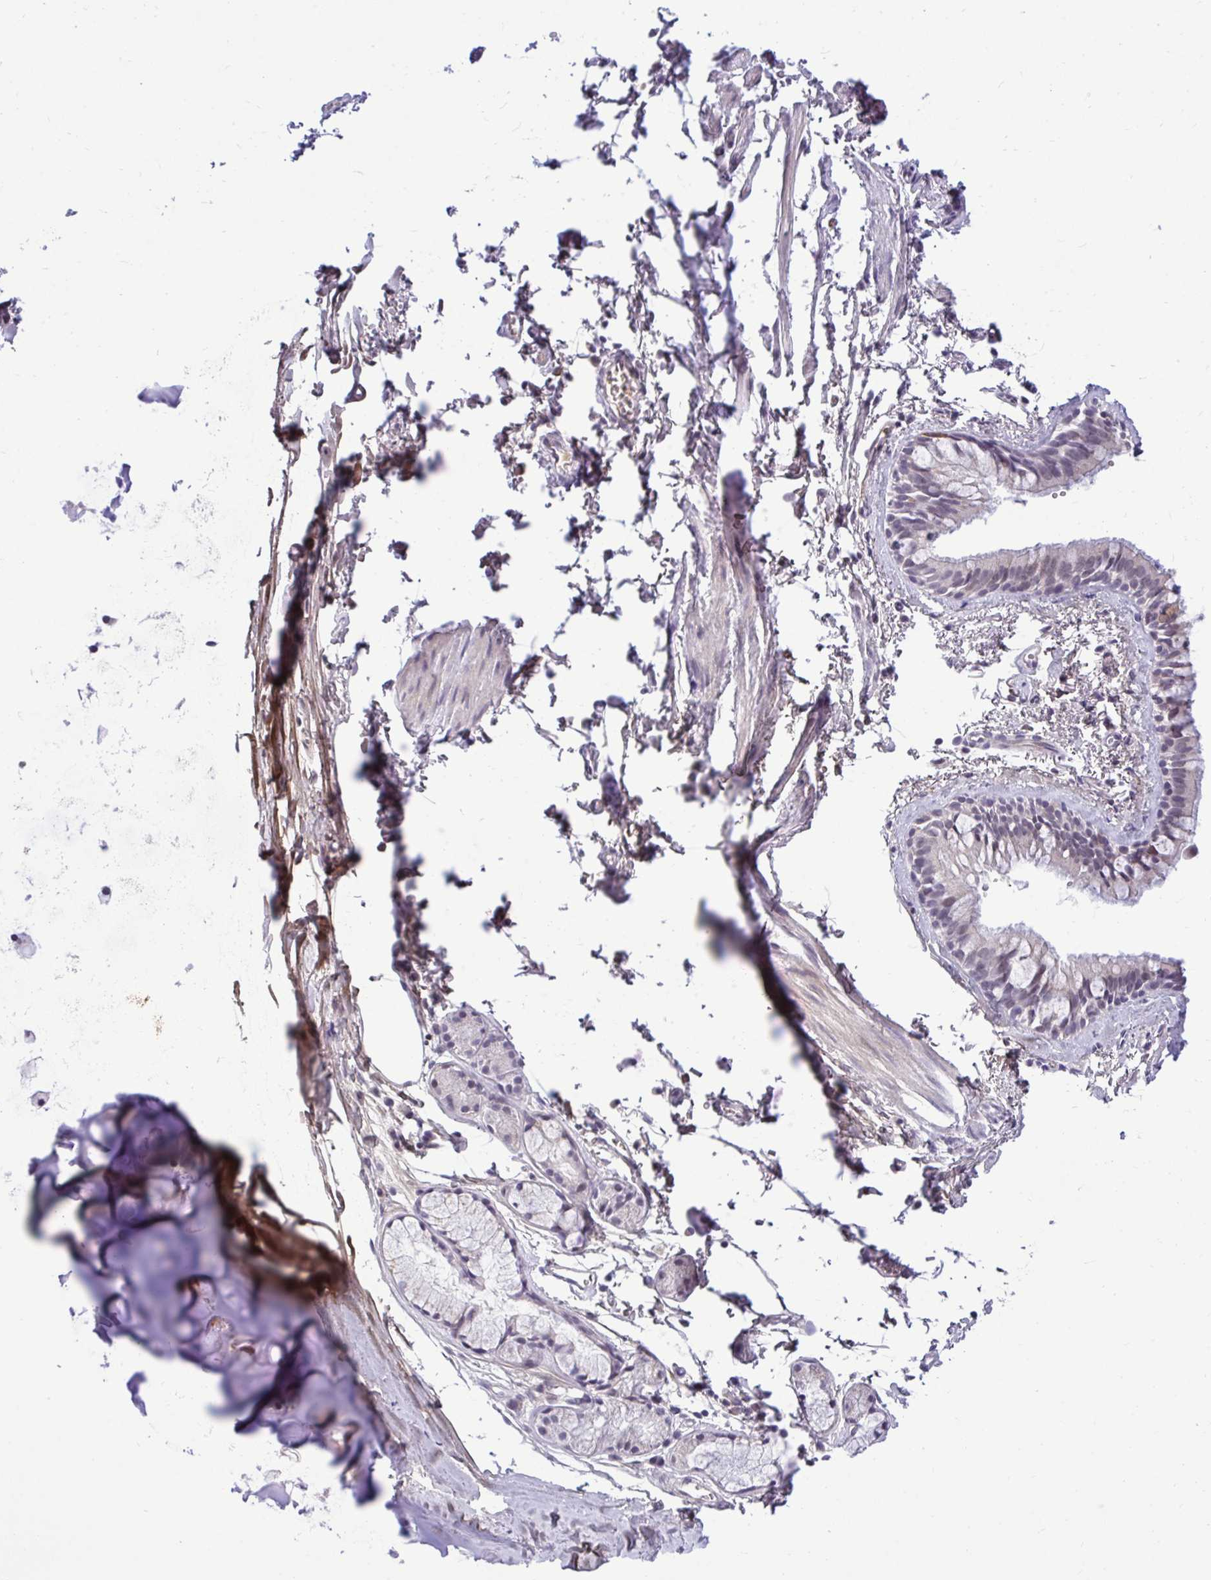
{"staining": {"intensity": "weak", "quantity": "<25%", "location": "cytoplasmic/membranous"}, "tissue": "bronchus", "cell_type": "Respiratory epithelial cells", "image_type": "normal", "snomed": [{"axis": "morphology", "description": "Normal tissue, NOS"}, {"axis": "topography", "description": "Bronchus"}], "caption": "Immunohistochemical staining of benign human bronchus displays no significant positivity in respiratory epithelial cells.", "gene": "CDC20", "patient": {"sex": "female", "age": 59}}